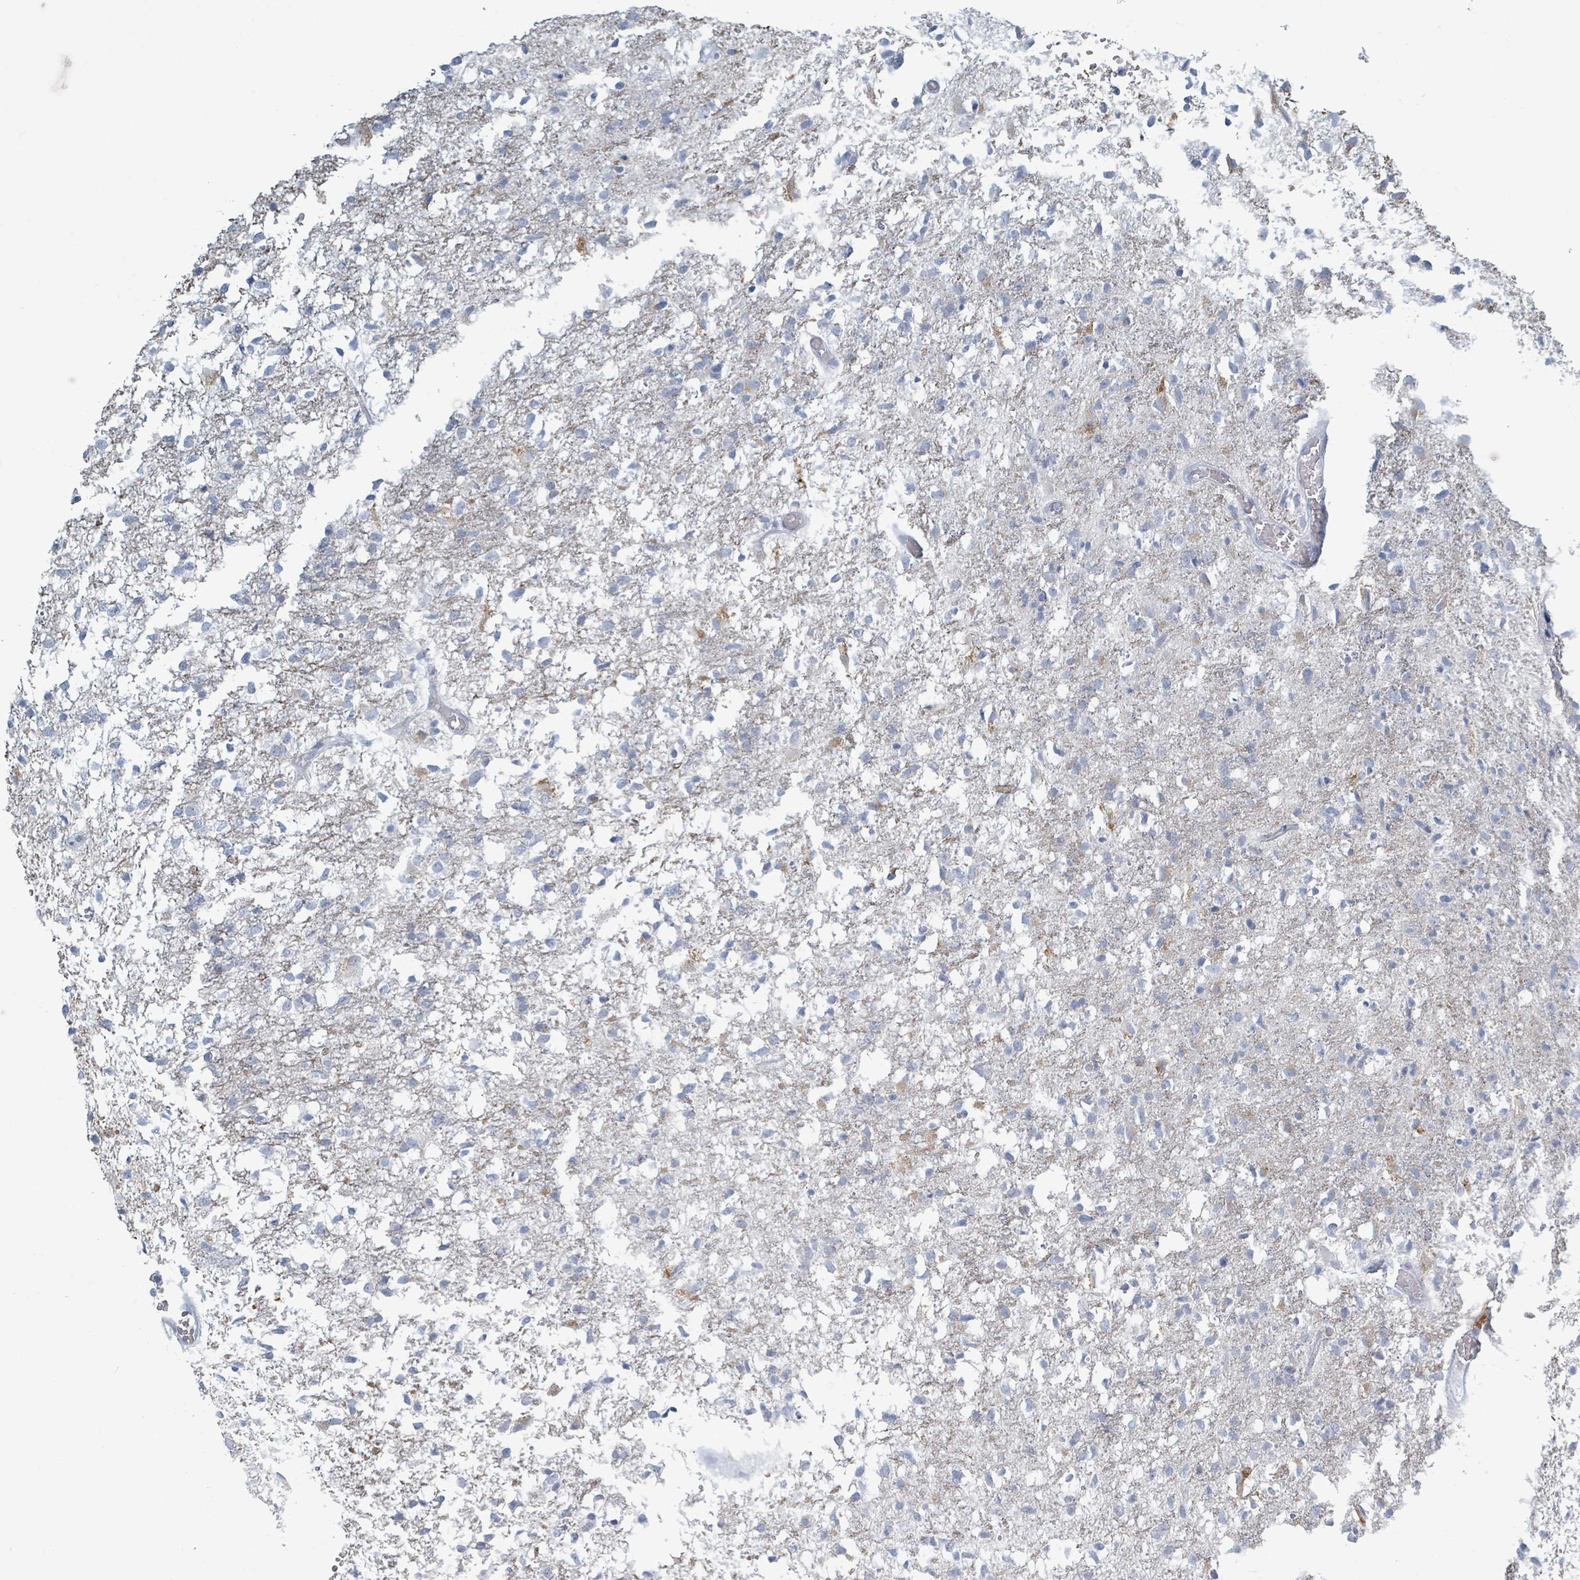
{"staining": {"intensity": "negative", "quantity": "none", "location": "none"}, "tissue": "glioma", "cell_type": "Tumor cells", "image_type": "cancer", "snomed": [{"axis": "morphology", "description": "Glioma, malignant, High grade"}, {"axis": "topography", "description": "Brain"}], "caption": "This is a micrograph of immunohistochemistry staining of glioma, which shows no staining in tumor cells.", "gene": "HEATR5A", "patient": {"sex": "female", "age": 74}}